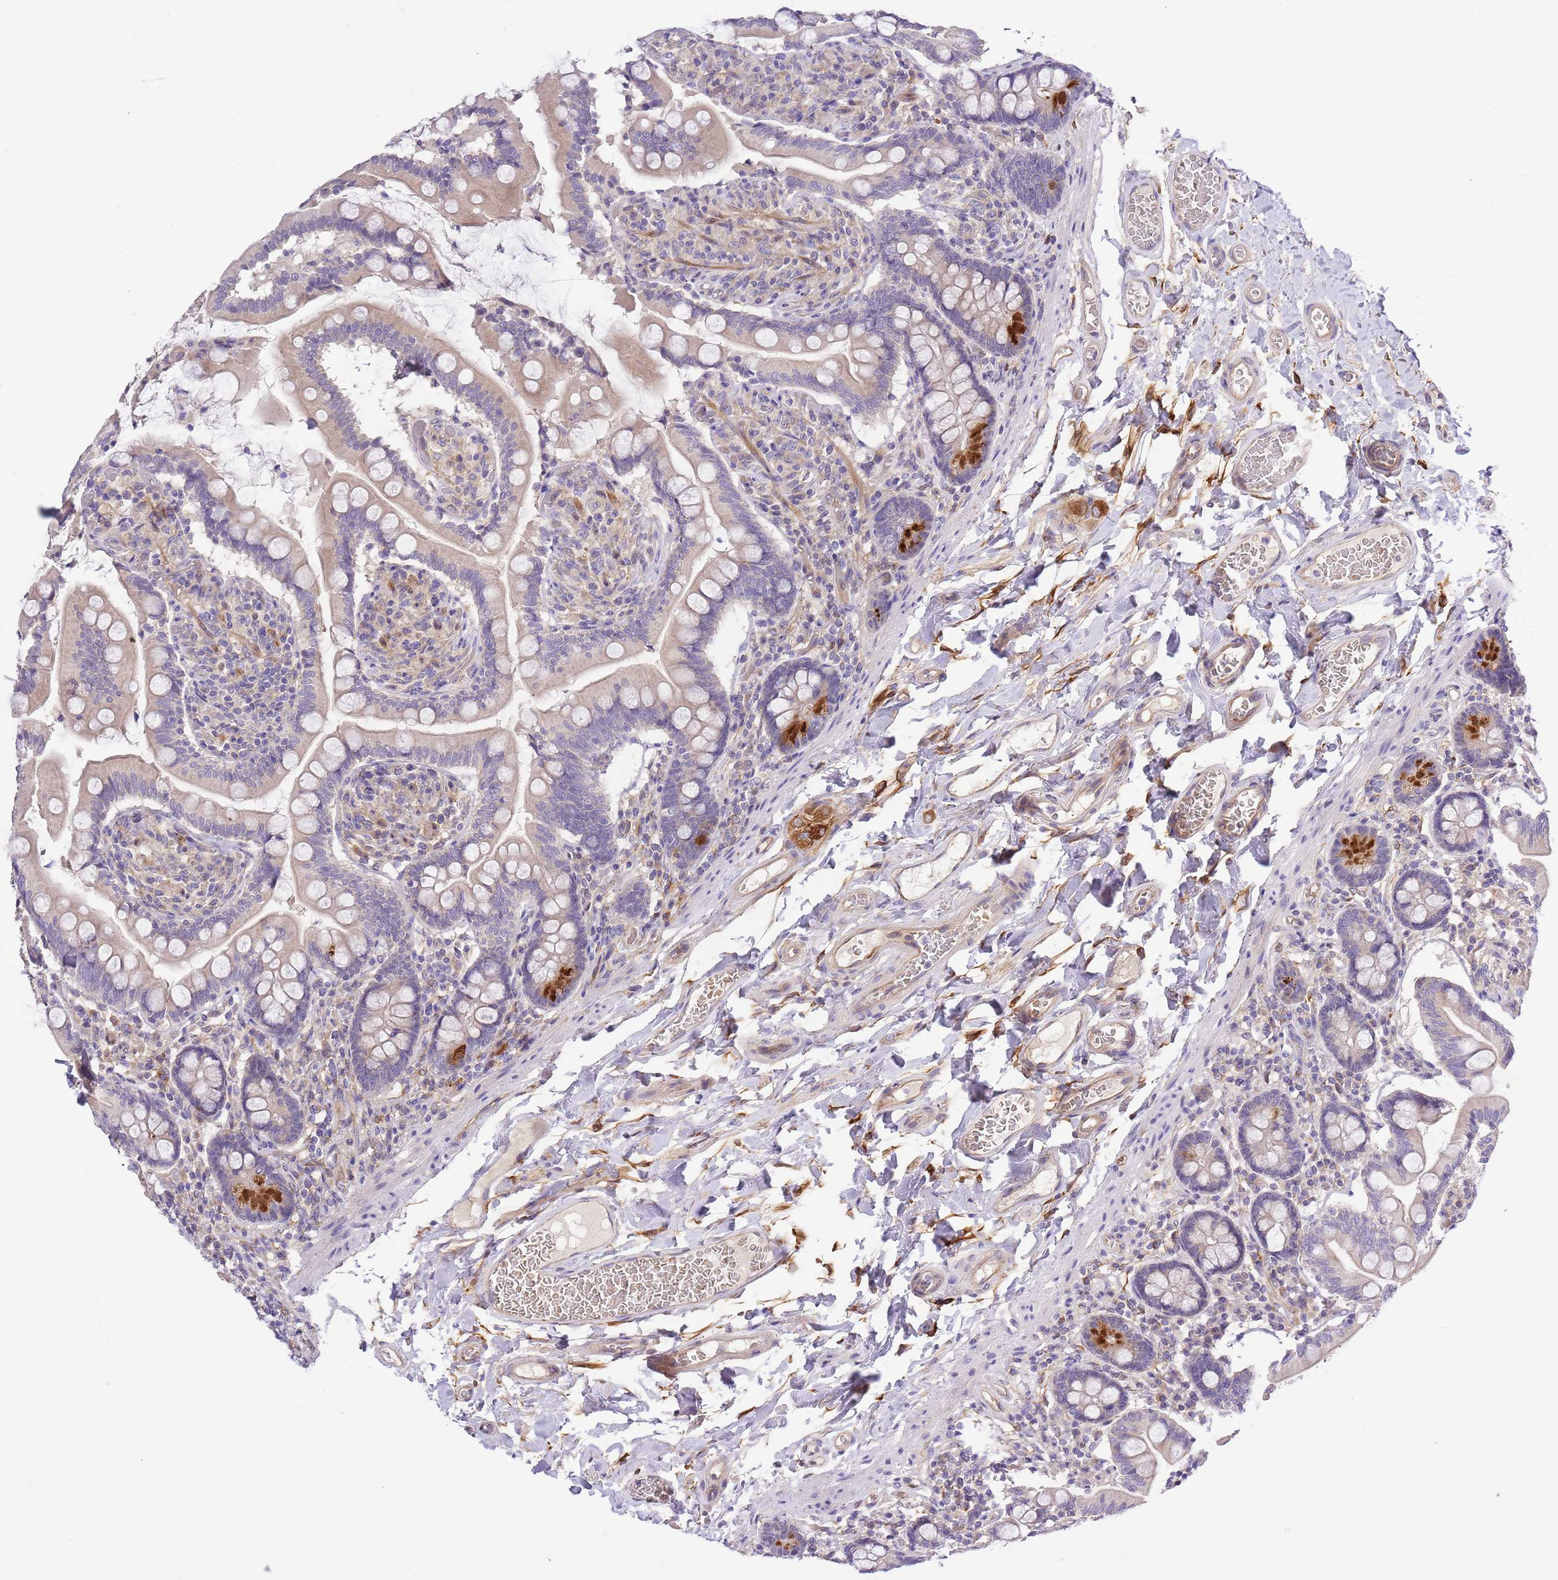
{"staining": {"intensity": "strong", "quantity": "<25%", "location": "cytoplasmic/membranous"}, "tissue": "small intestine", "cell_type": "Glandular cells", "image_type": "normal", "snomed": [{"axis": "morphology", "description": "Normal tissue, NOS"}, {"axis": "topography", "description": "Small intestine"}], "caption": "High-power microscopy captured an immunohistochemistry photomicrograph of normal small intestine, revealing strong cytoplasmic/membranous staining in approximately <25% of glandular cells. (DAB (3,3'-diaminobenzidine) IHC with brightfield microscopy, high magnification).", "gene": "RFK", "patient": {"sex": "female", "age": 64}}